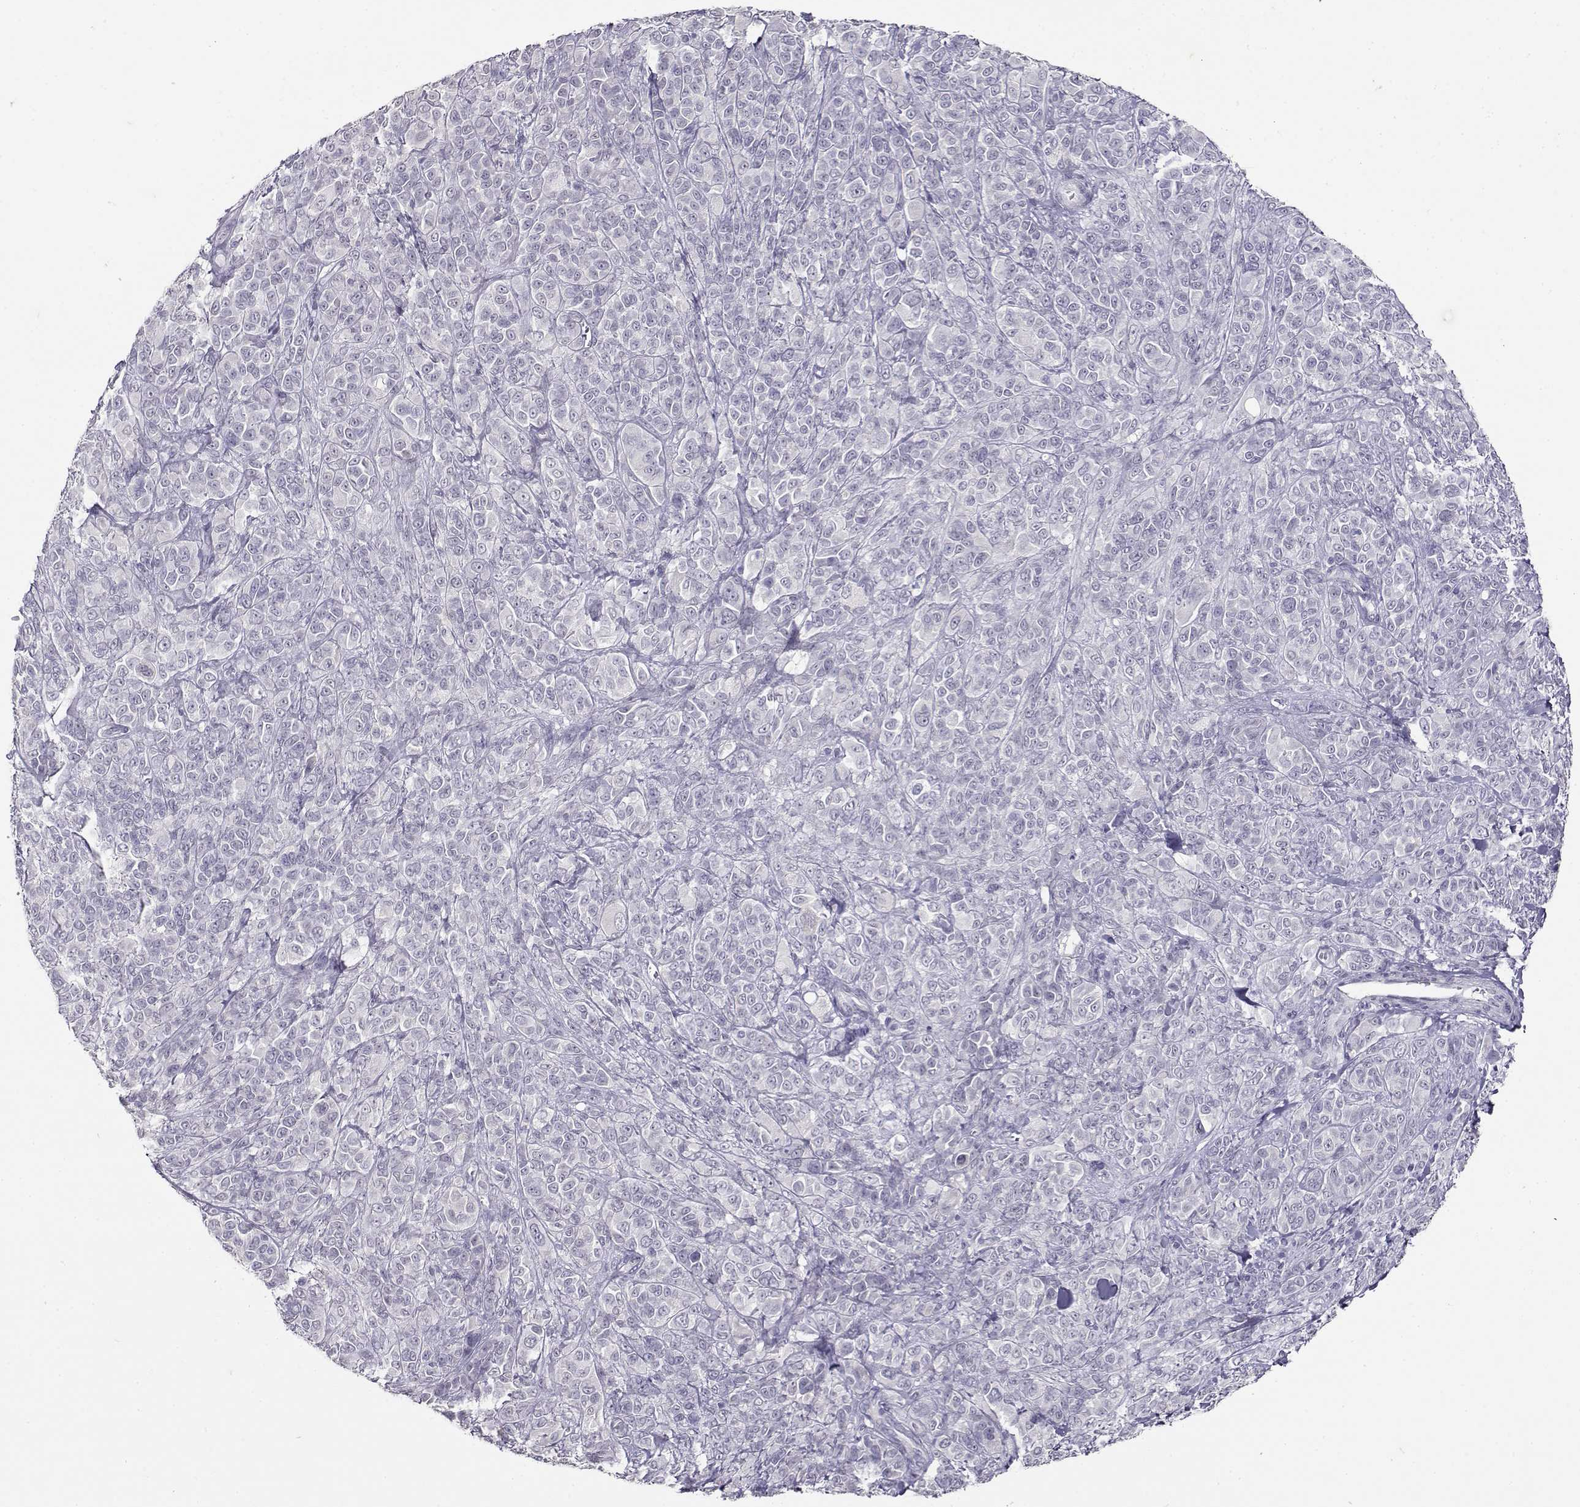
{"staining": {"intensity": "negative", "quantity": "none", "location": "none"}, "tissue": "melanoma", "cell_type": "Tumor cells", "image_type": "cancer", "snomed": [{"axis": "morphology", "description": "Malignant melanoma, NOS"}, {"axis": "topography", "description": "Skin"}], "caption": "Human malignant melanoma stained for a protein using immunohistochemistry reveals no staining in tumor cells.", "gene": "RHOXF2", "patient": {"sex": "female", "age": 87}}